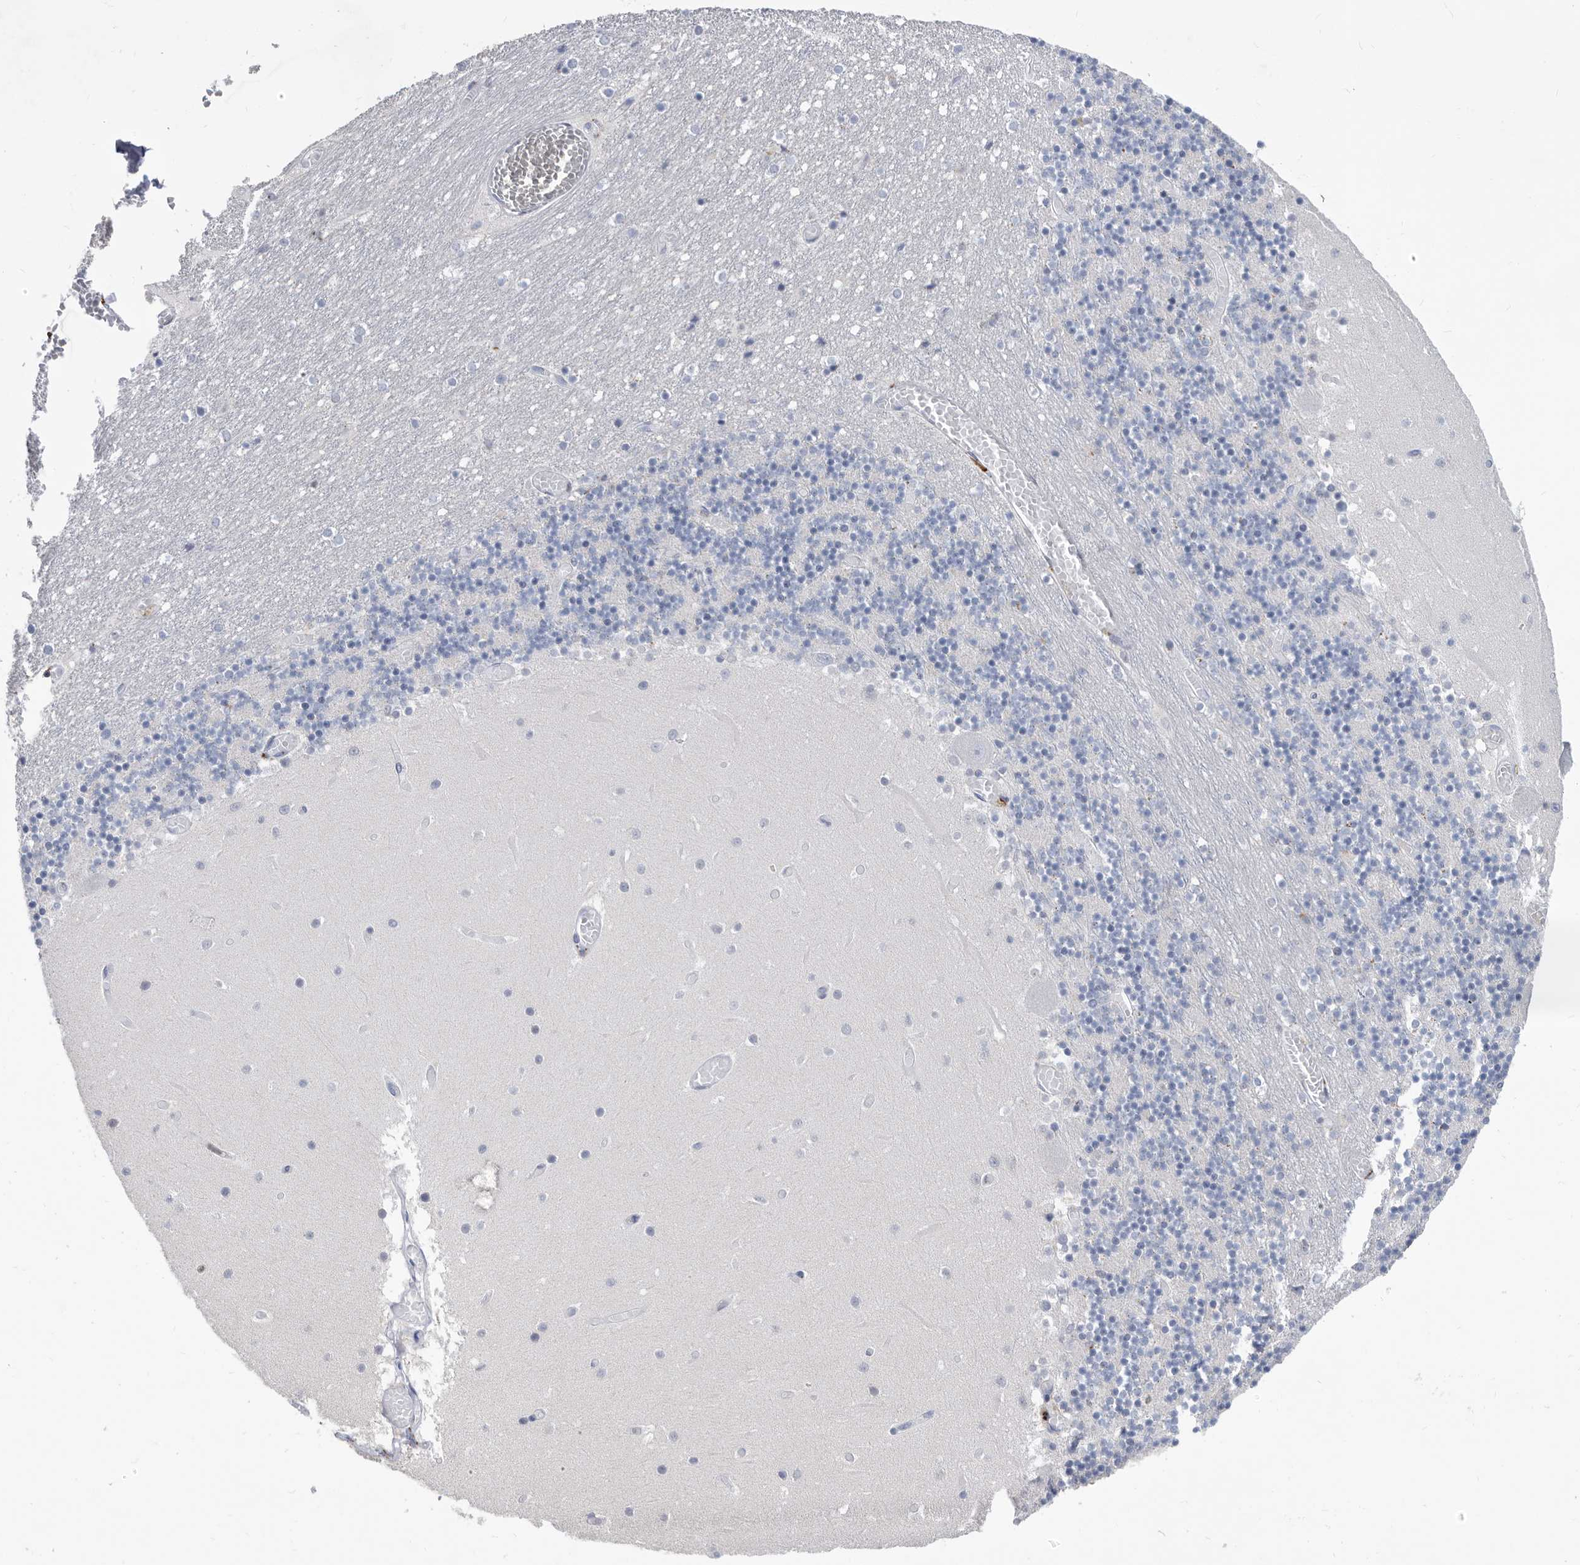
{"staining": {"intensity": "negative", "quantity": "none", "location": "none"}, "tissue": "cerebellum", "cell_type": "Cells in granular layer", "image_type": "normal", "snomed": [{"axis": "morphology", "description": "Normal tissue, NOS"}, {"axis": "topography", "description": "Cerebellum"}], "caption": "Image shows no significant protein staining in cells in granular layer of normal cerebellum.", "gene": "TSTD1", "patient": {"sex": "female", "age": 28}}